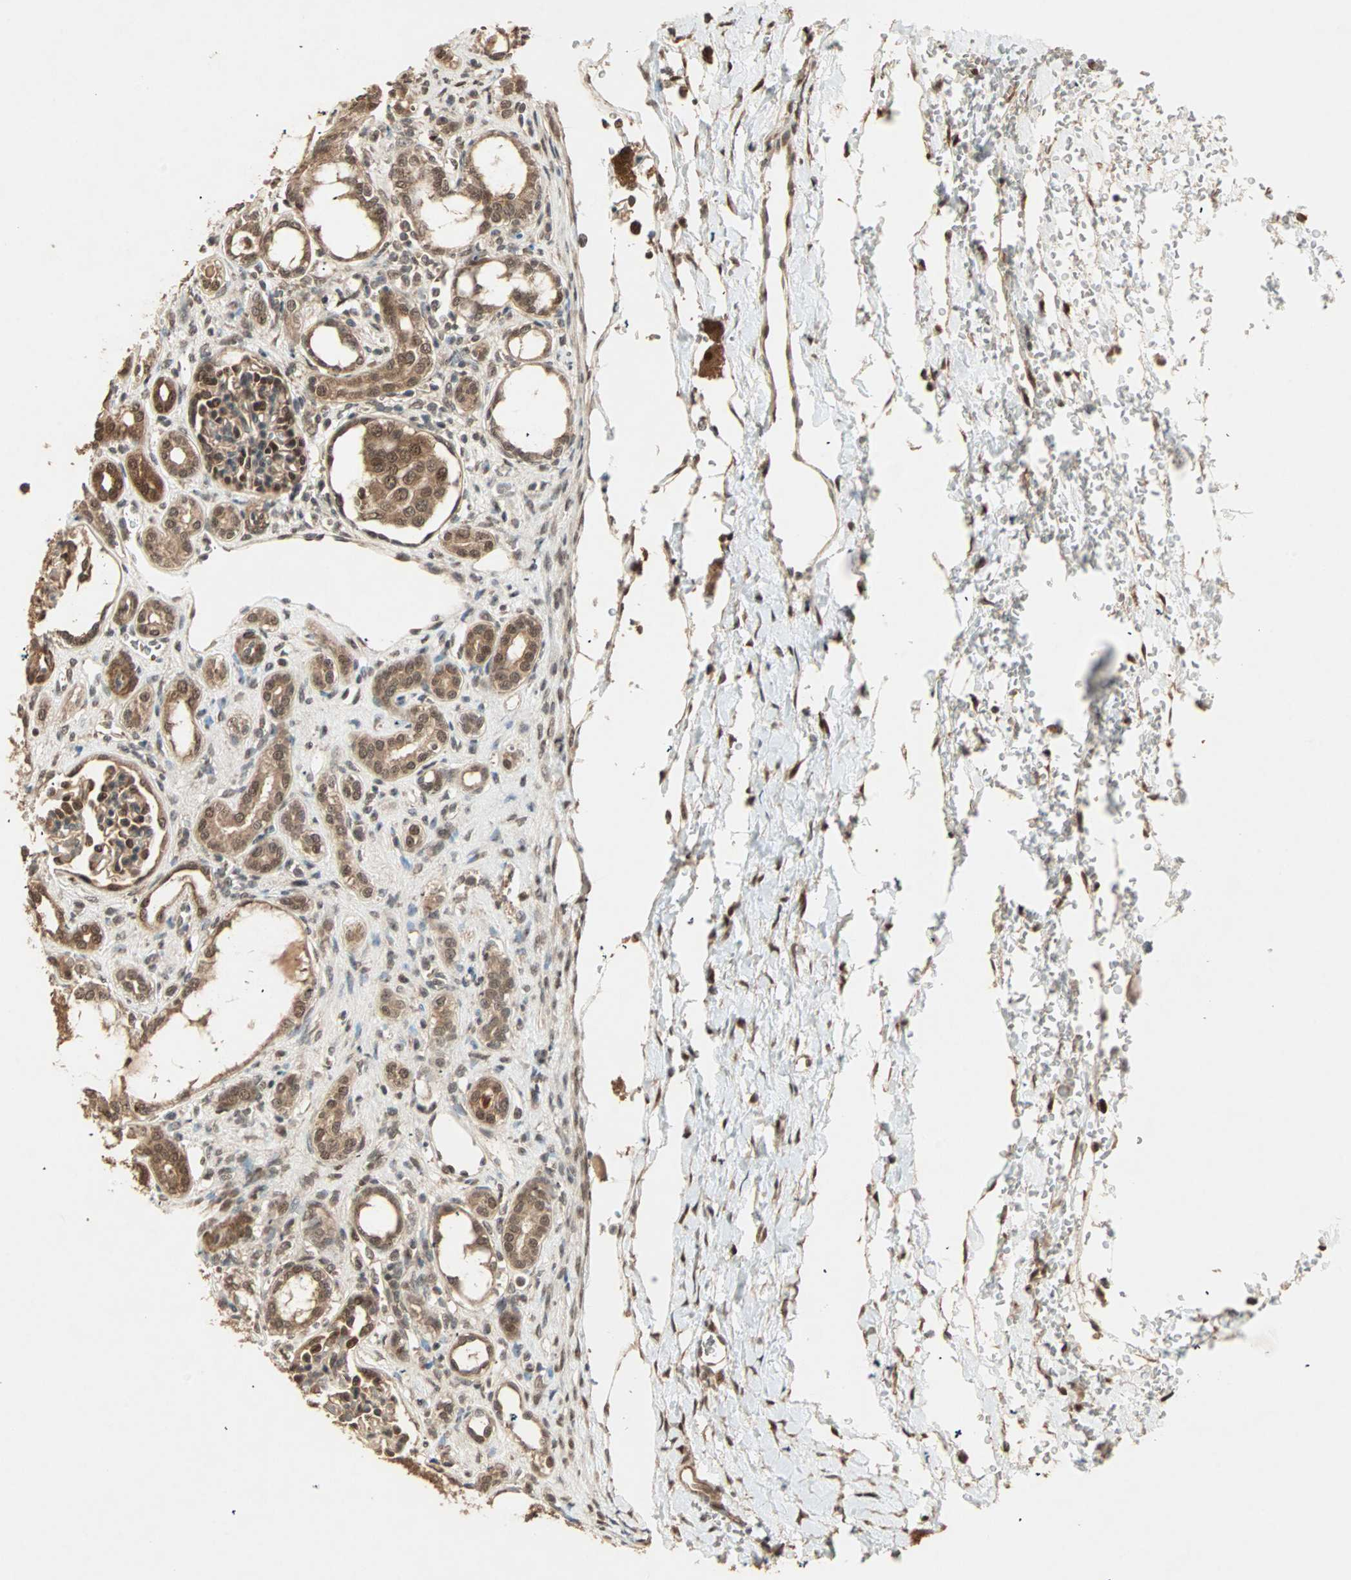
{"staining": {"intensity": "strong", "quantity": "<25%", "location": "cytoplasmic/membranous,nuclear"}, "tissue": "kidney", "cell_type": "Cells in glomeruli", "image_type": "normal", "snomed": [{"axis": "morphology", "description": "Normal tissue, NOS"}, {"axis": "topography", "description": "Kidney"}], "caption": "Cells in glomeruli show medium levels of strong cytoplasmic/membranous,nuclear positivity in about <25% of cells in benign kidney.", "gene": "ZSCAN31", "patient": {"sex": "male", "age": 7}}